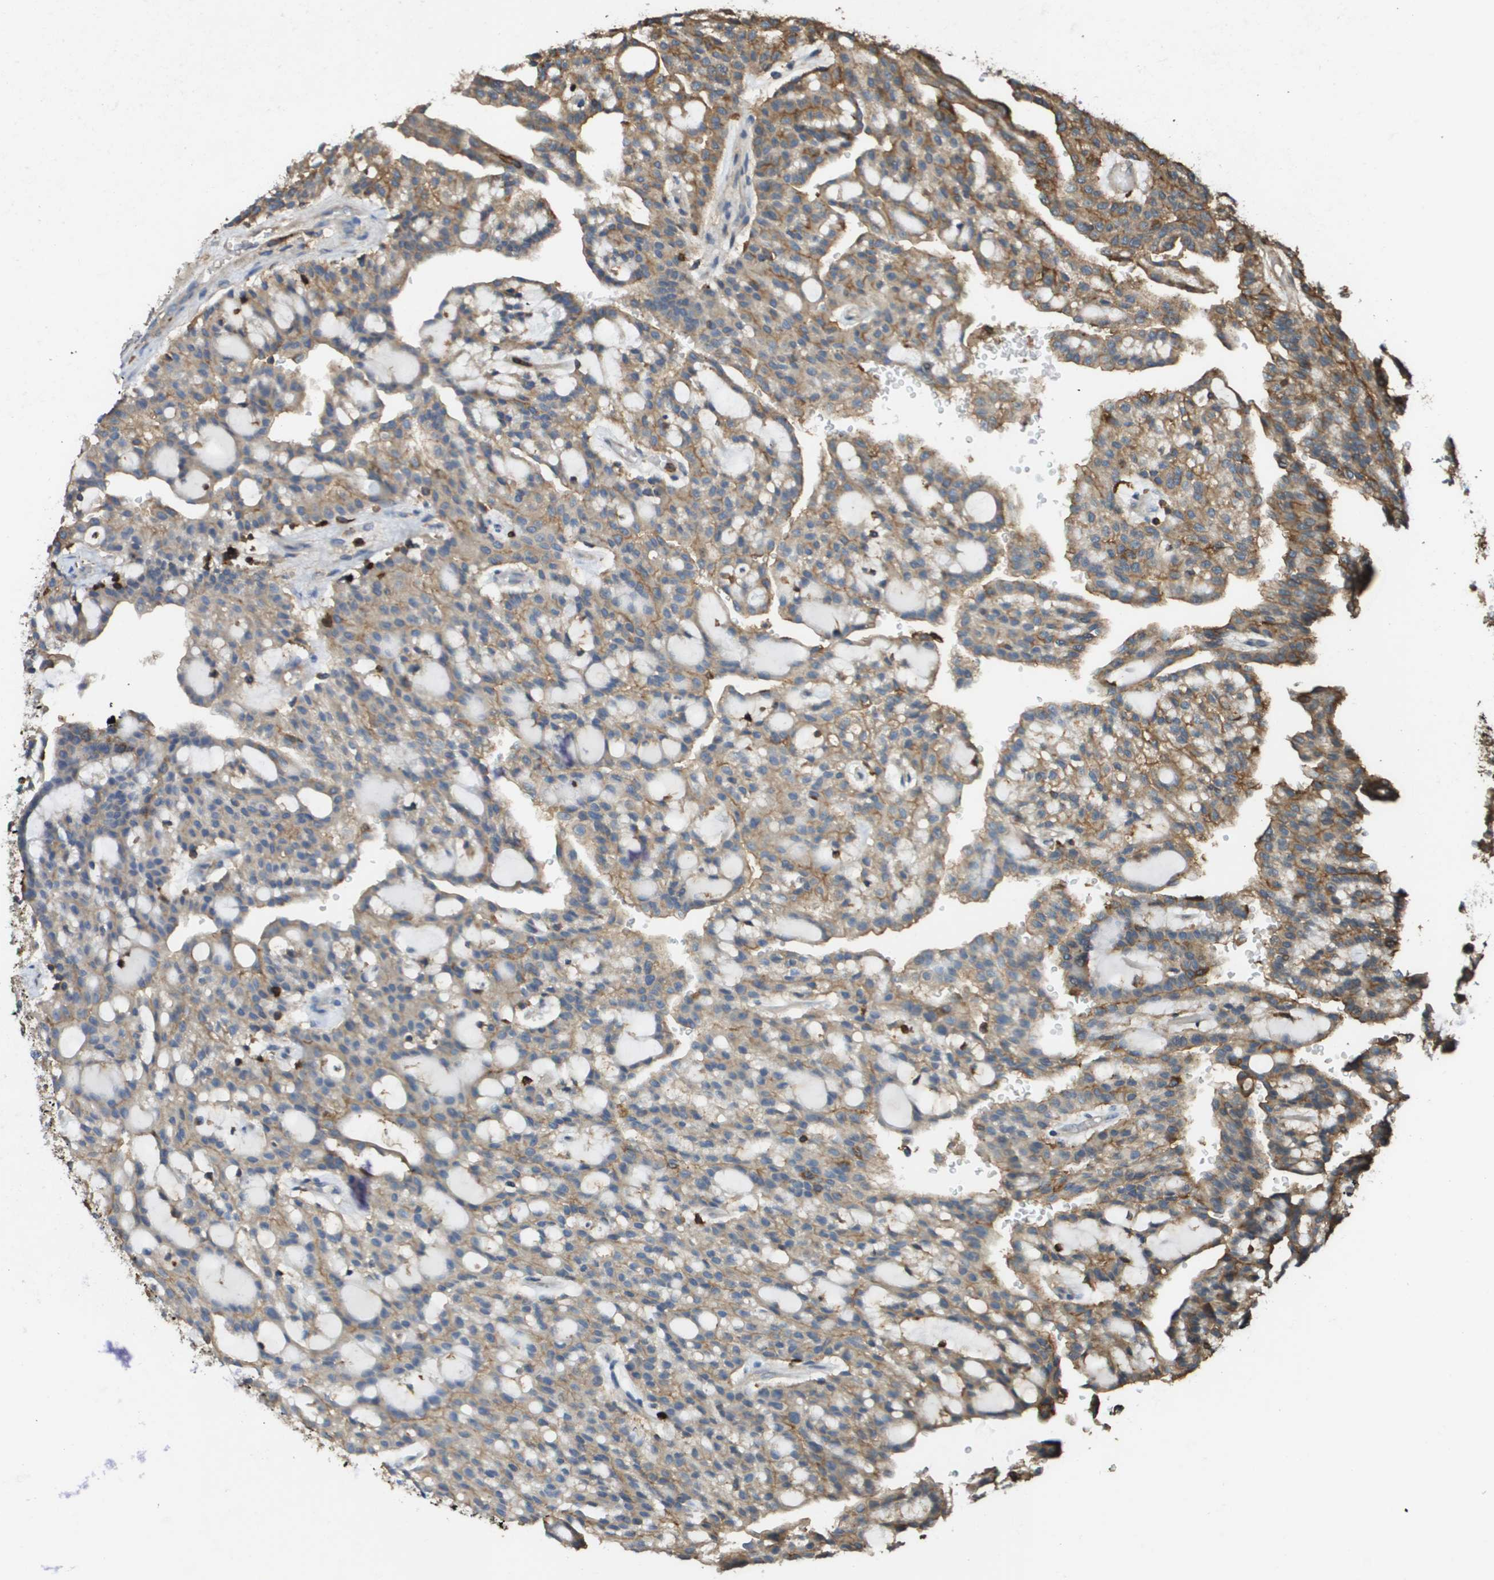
{"staining": {"intensity": "moderate", "quantity": ">75%", "location": "cytoplasmic/membranous"}, "tissue": "renal cancer", "cell_type": "Tumor cells", "image_type": "cancer", "snomed": [{"axis": "morphology", "description": "Adenocarcinoma, NOS"}, {"axis": "topography", "description": "Kidney"}], "caption": "The histopathology image displays immunohistochemical staining of renal adenocarcinoma. There is moderate cytoplasmic/membranous positivity is present in about >75% of tumor cells.", "gene": "PASK", "patient": {"sex": "male", "age": 63}}